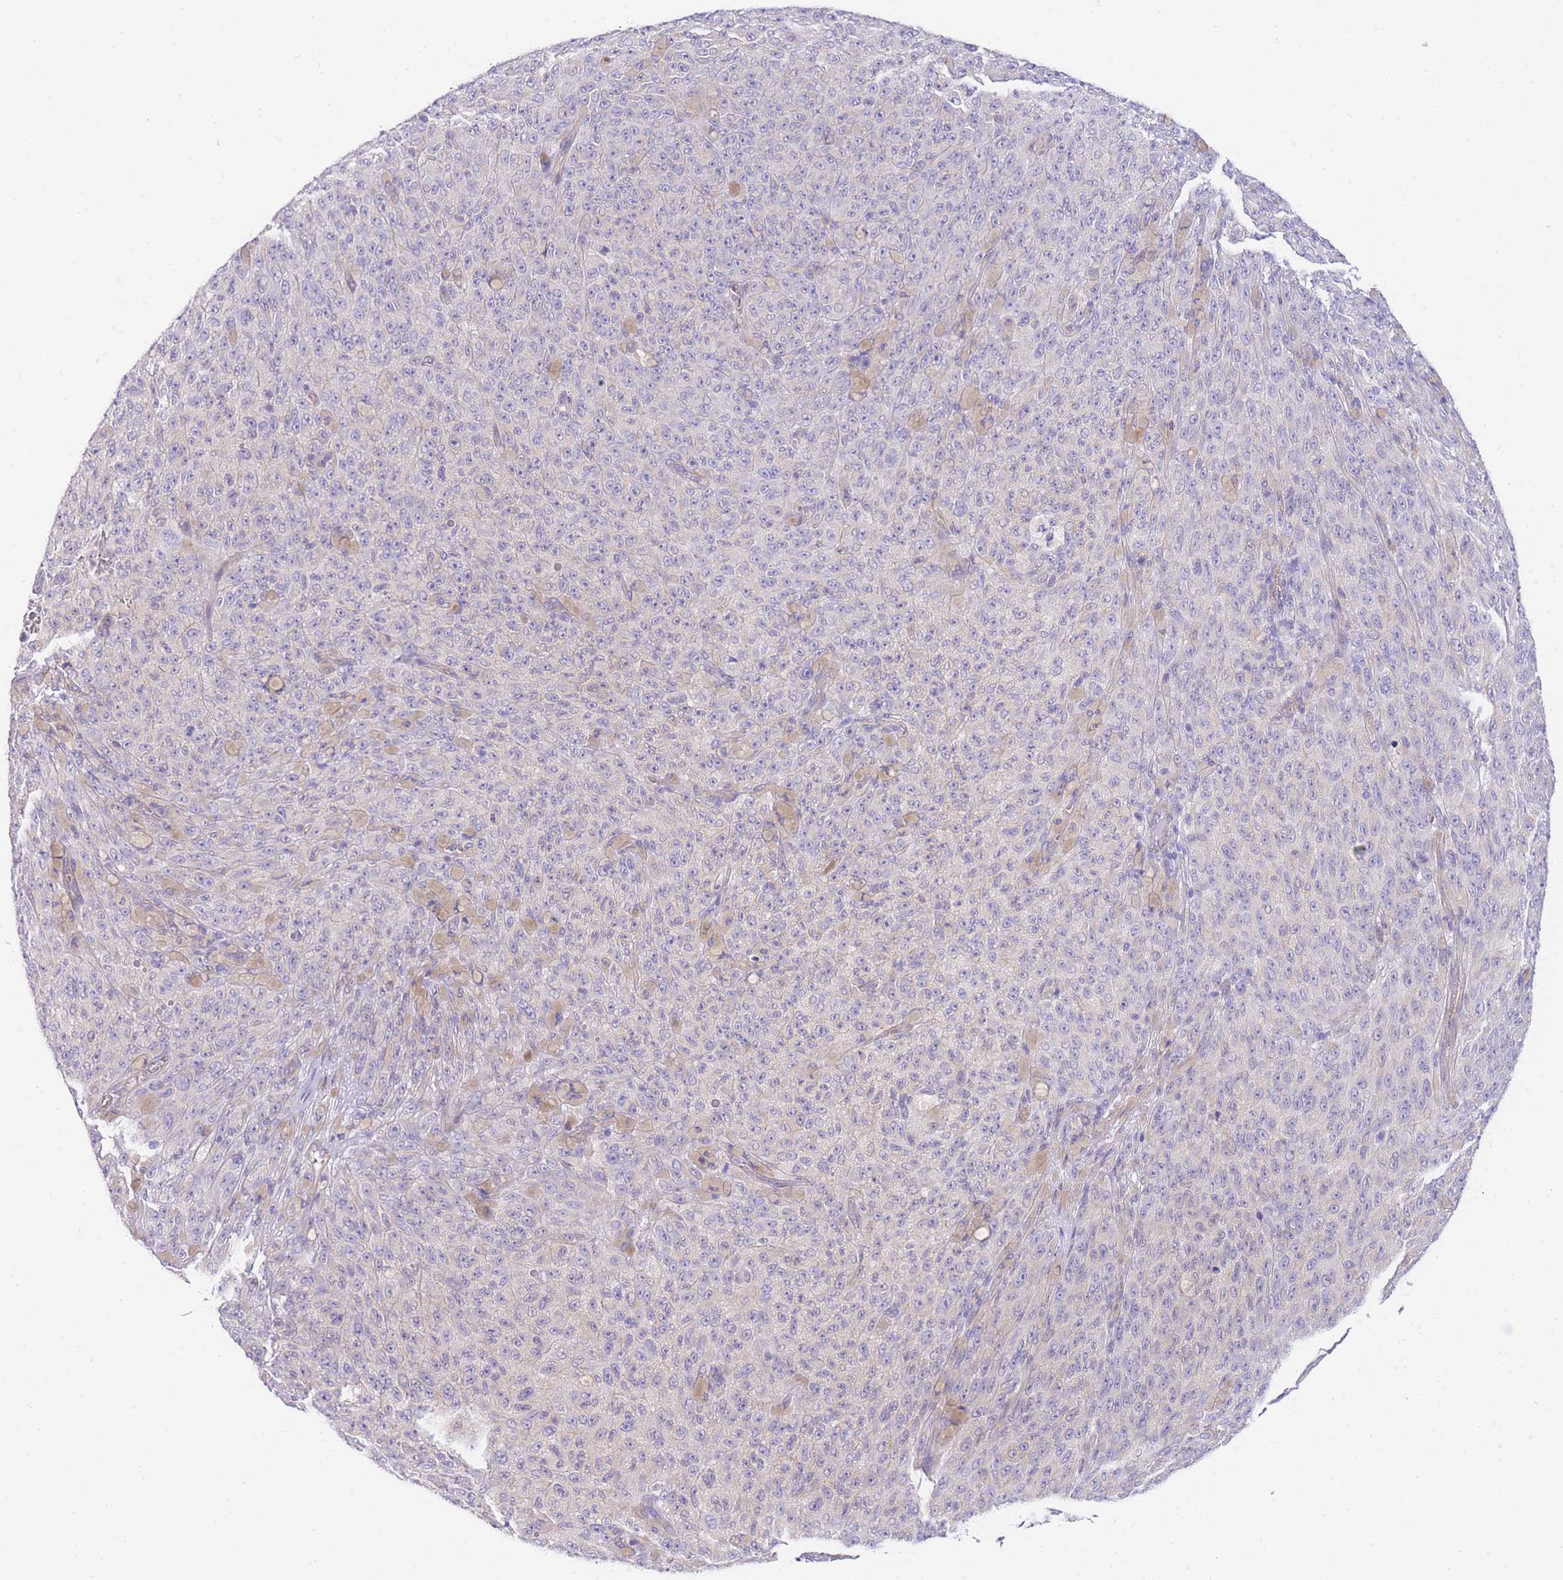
{"staining": {"intensity": "negative", "quantity": "none", "location": "none"}, "tissue": "melanoma", "cell_type": "Tumor cells", "image_type": "cancer", "snomed": [{"axis": "morphology", "description": "Malignant melanoma, NOS"}, {"axis": "topography", "description": "Skin"}], "caption": "Protein analysis of malignant melanoma reveals no significant positivity in tumor cells. Nuclei are stained in blue.", "gene": "SRSF12", "patient": {"sex": "female", "age": 82}}